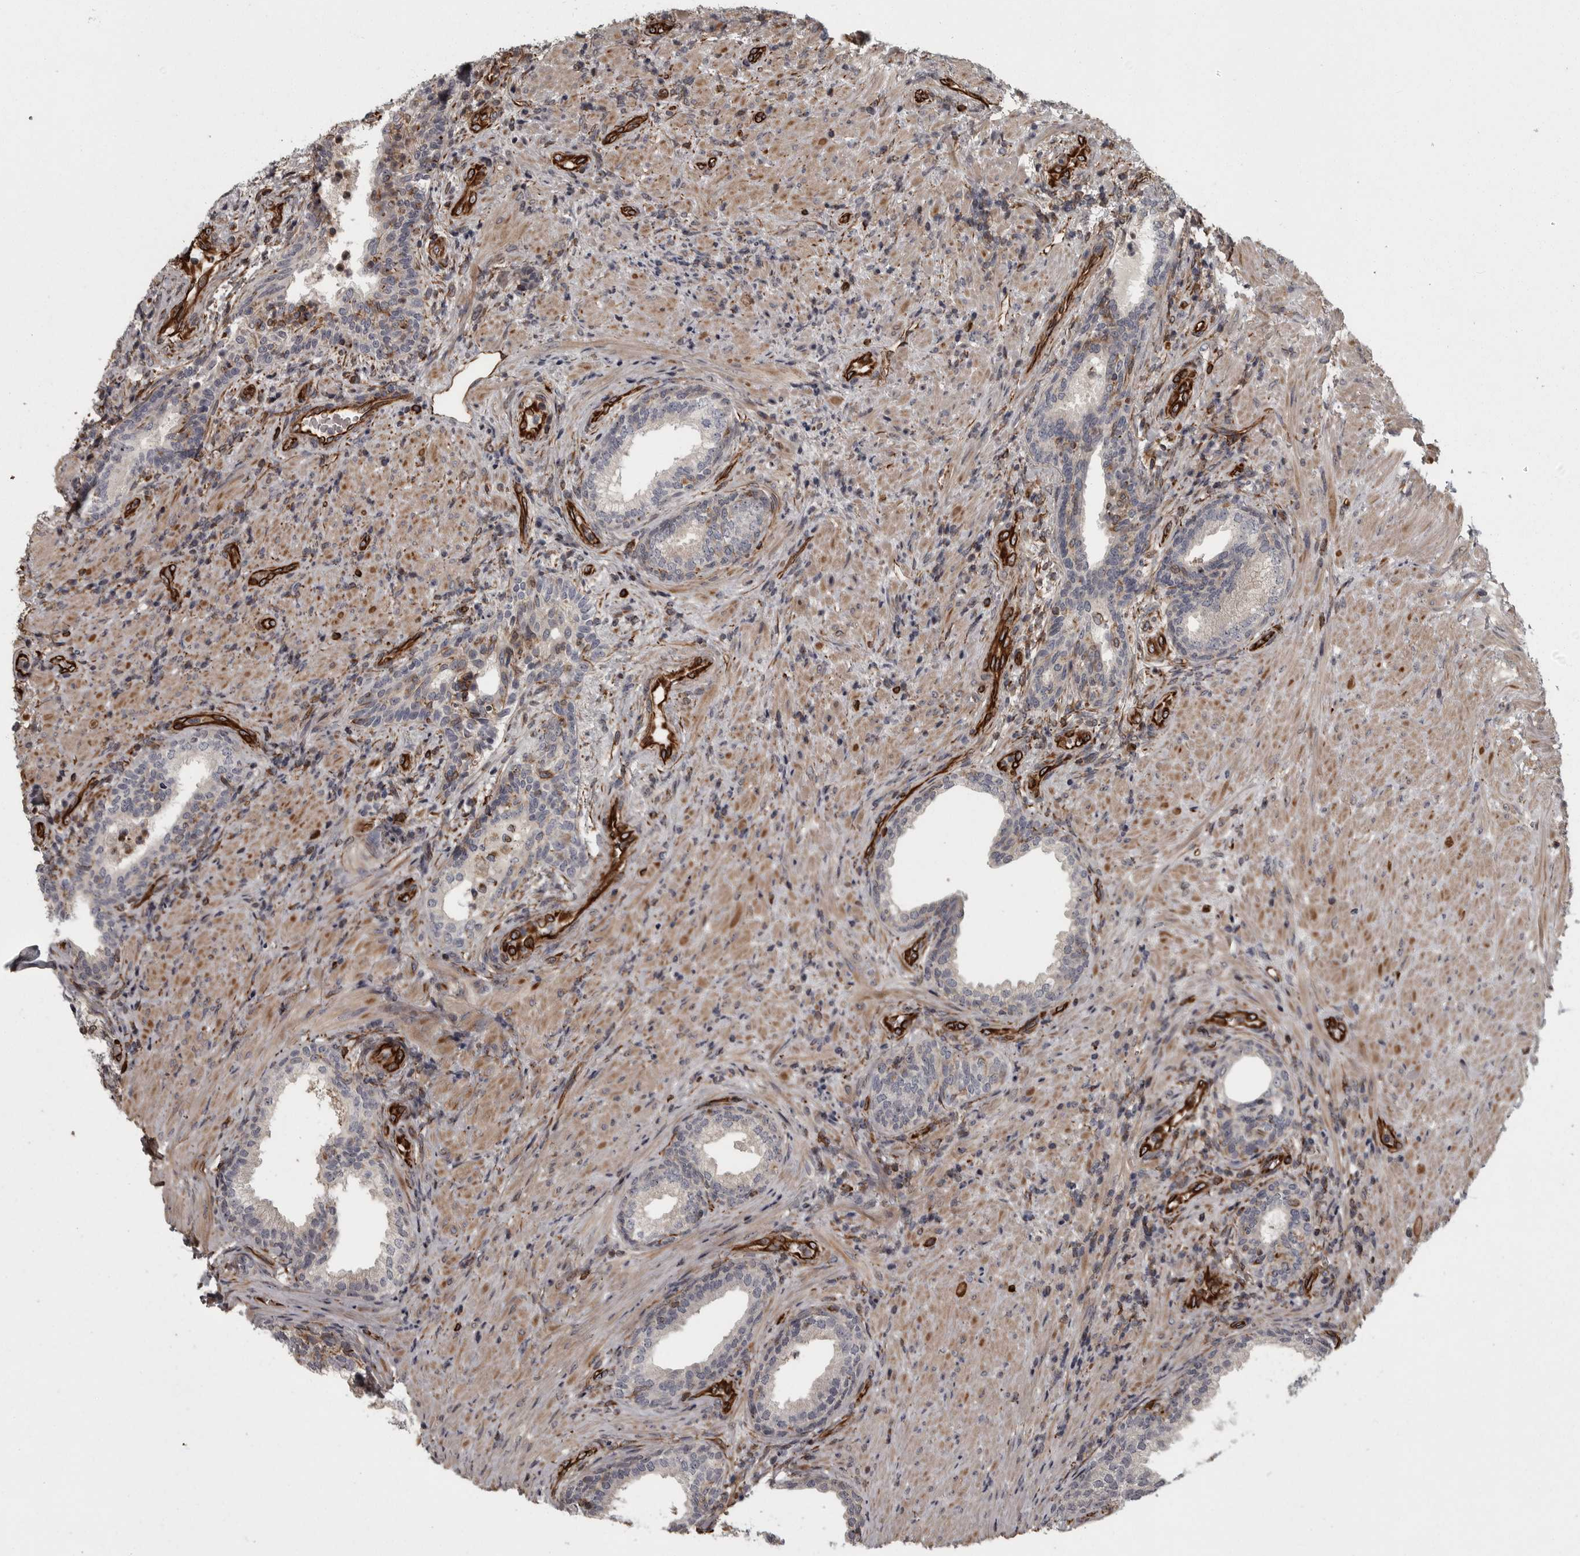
{"staining": {"intensity": "negative", "quantity": "none", "location": "none"}, "tissue": "prostate", "cell_type": "Glandular cells", "image_type": "normal", "snomed": [{"axis": "morphology", "description": "Normal tissue, NOS"}, {"axis": "topography", "description": "Prostate"}], "caption": "Protein analysis of benign prostate displays no significant staining in glandular cells.", "gene": "FAAP100", "patient": {"sex": "male", "age": 76}}